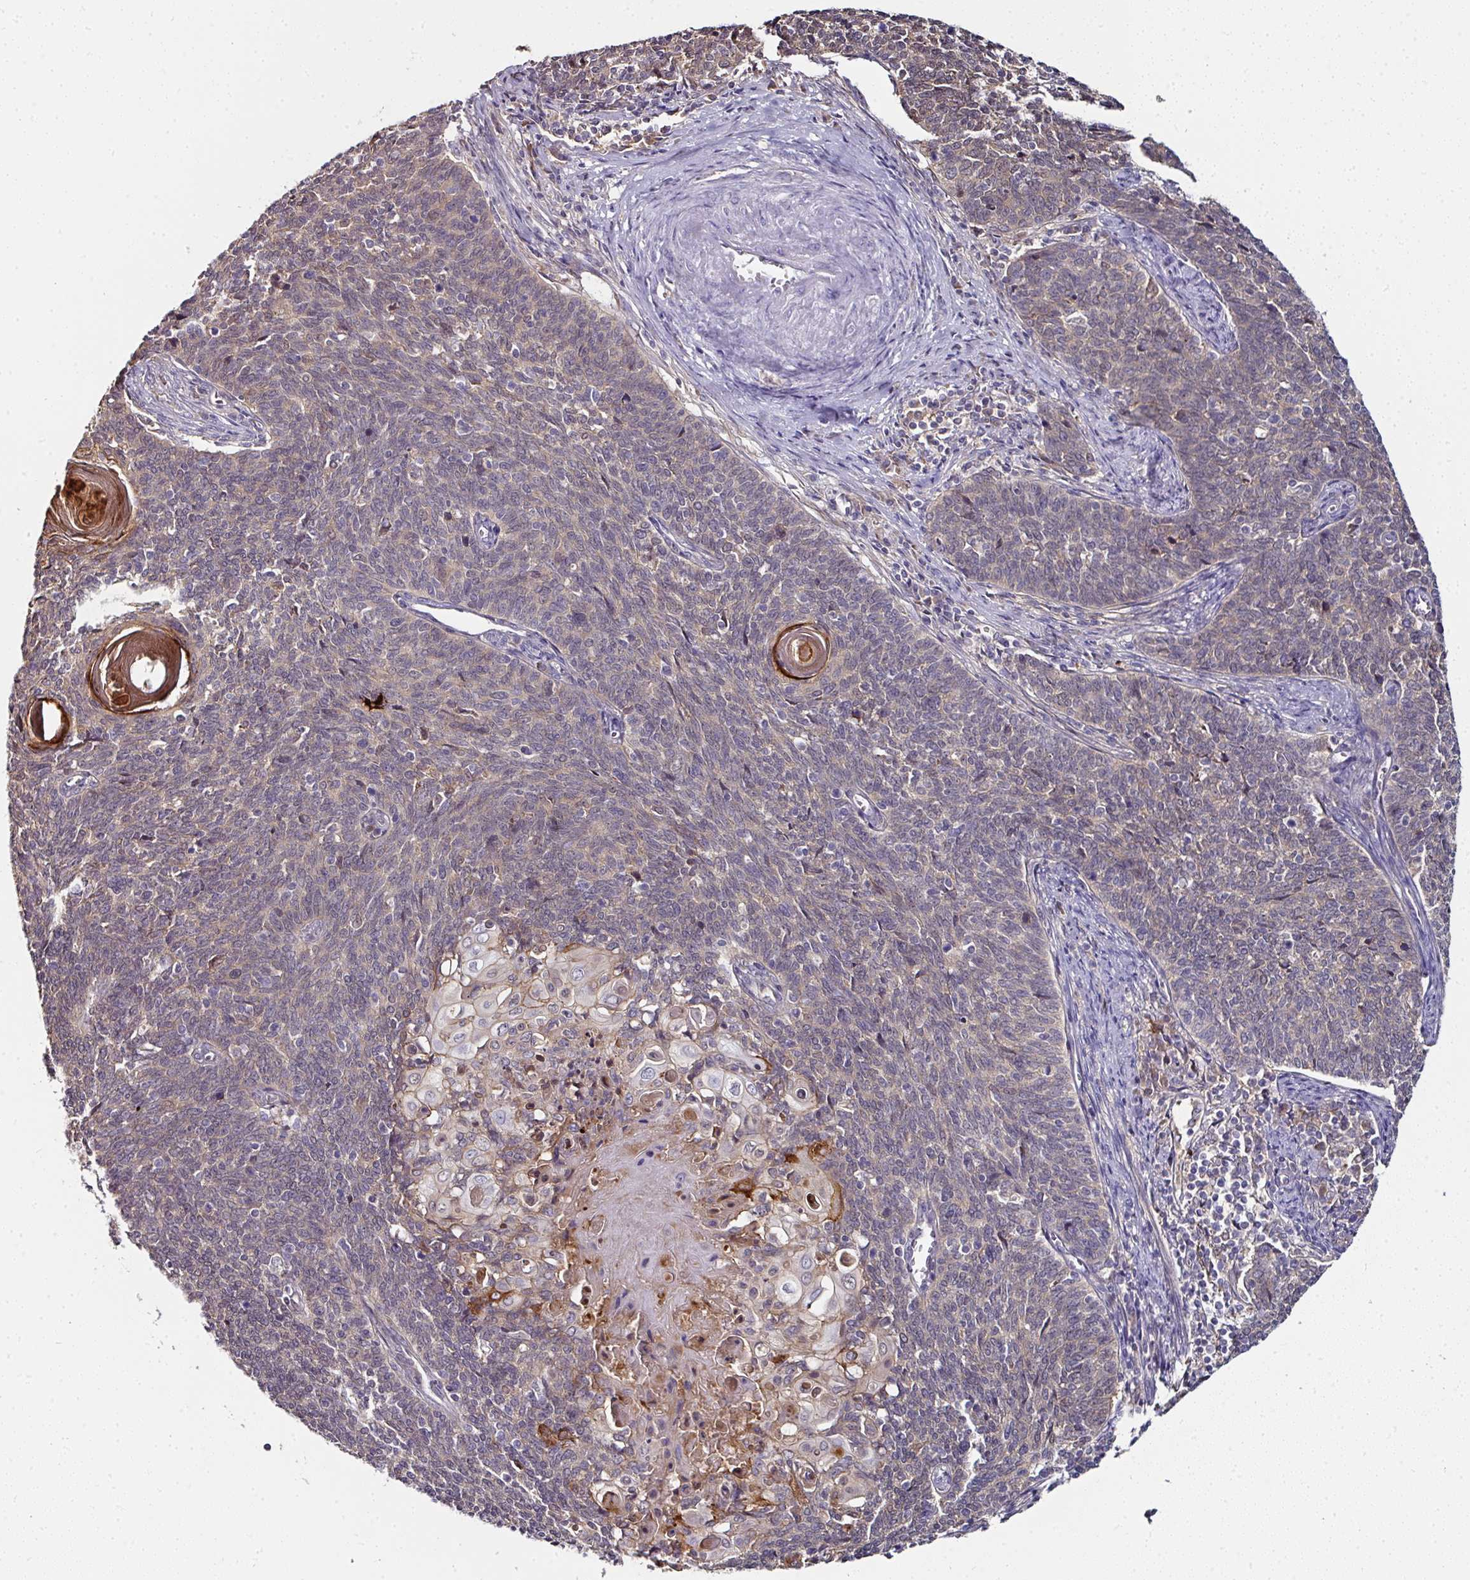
{"staining": {"intensity": "moderate", "quantity": "<25%", "location": "cytoplasmic/membranous"}, "tissue": "cervical cancer", "cell_type": "Tumor cells", "image_type": "cancer", "snomed": [{"axis": "morphology", "description": "Squamous cell carcinoma, NOS"}, {"axis": "topography", "description": "Cervix"}], "caption": "Protein staining shows moderate cytoplasmic/membranous expression in about <25% of tumor cells in cervical cancer.", "gene": "CTDSP2", "patient": {"sex": "female", "age": 39}}